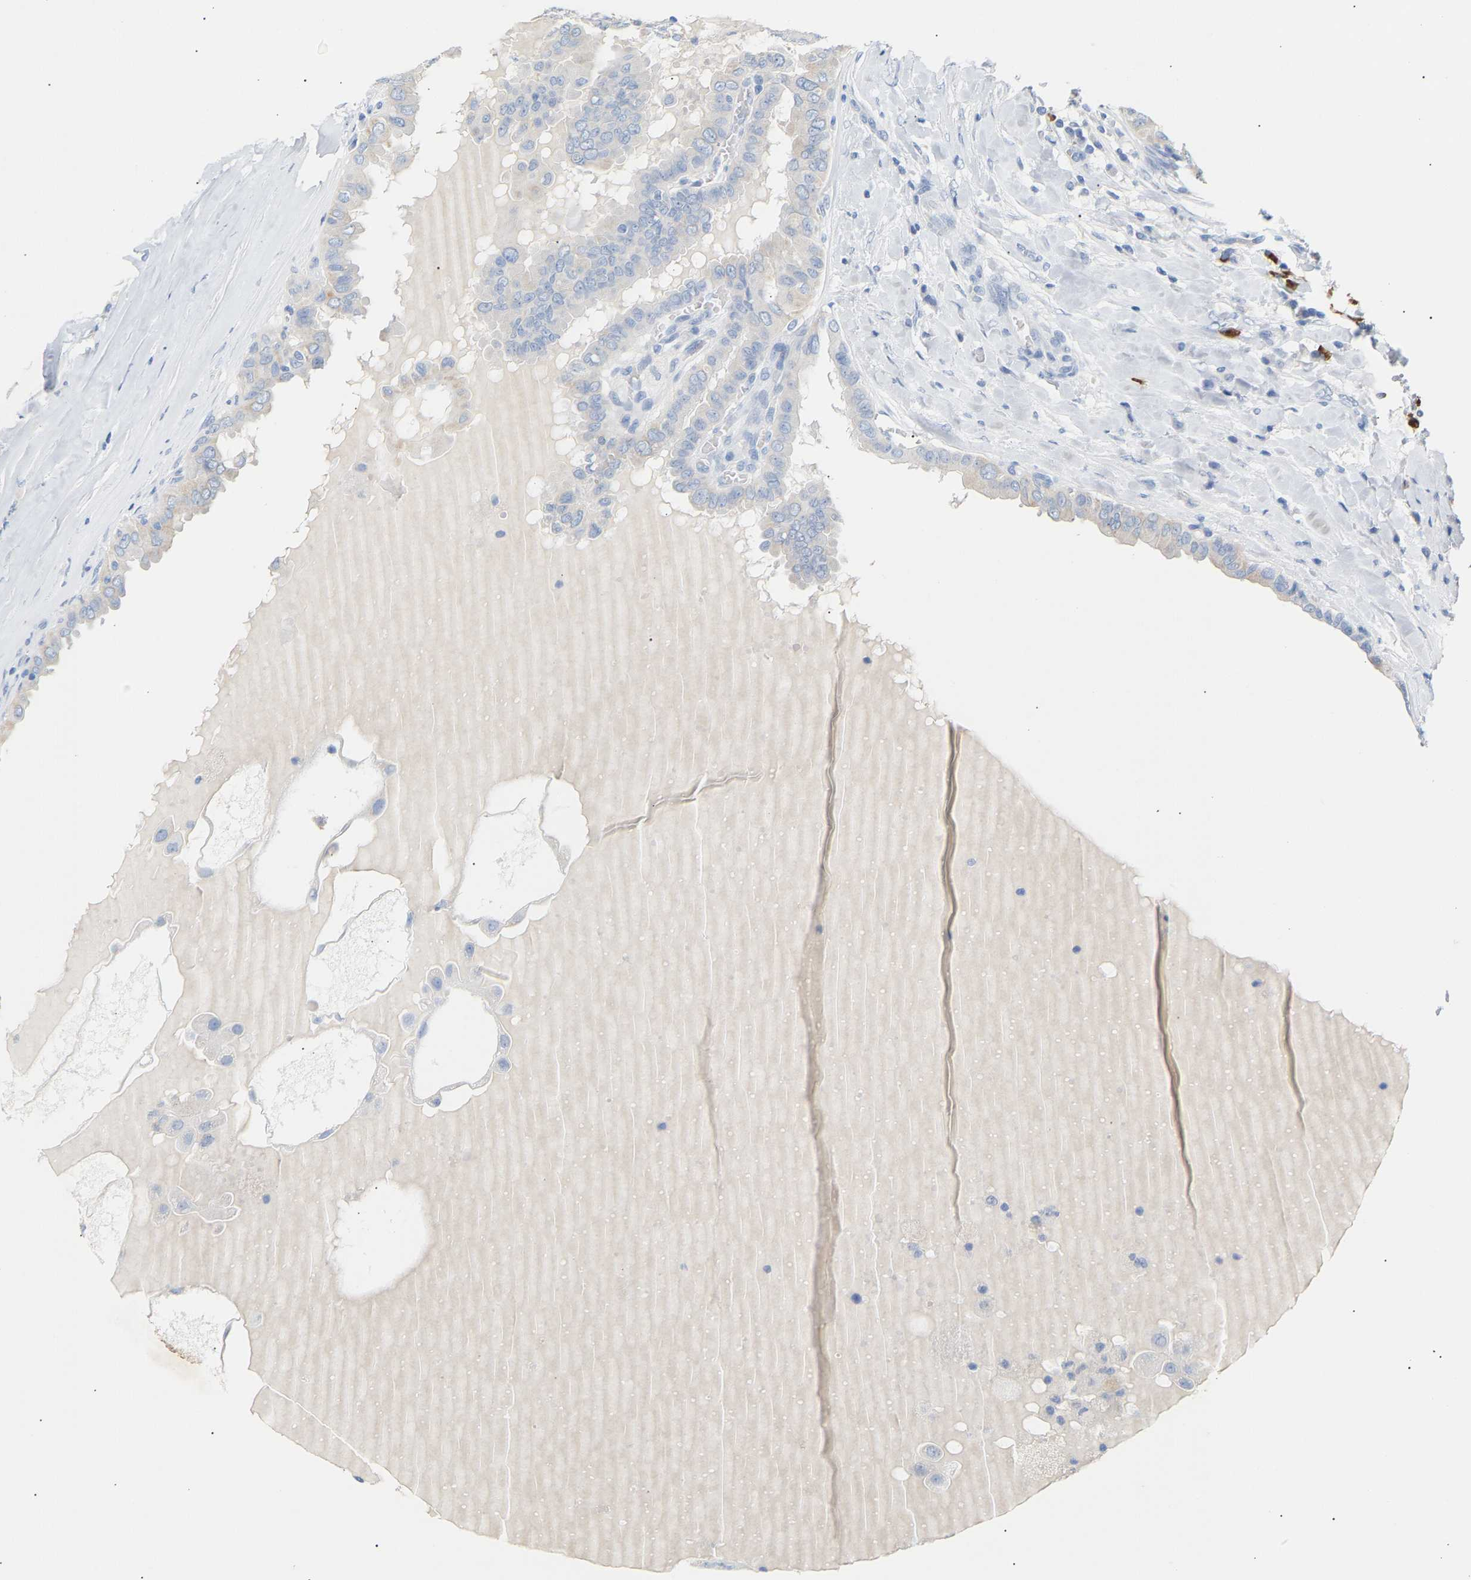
{"staining": {"intensity": "negative", "quantity": "none", "location": "none"}, "tissue": "thyroid cancer", "cell_type": "Tumor cells", "image_type": "cancer", "snomed": [{"axis": "morphology", "description": "Papillary adenocarcinoma, NOS"}, {"axis": "topography", "description": "Thyroid gland"}], "caption": "Thyroid papillary adenocarcinoma was stained to show a protein in brown. There is no significant expression in tumor cells.", "gene": "PEX1", "patient": {"sex": "male", "age": 33}}